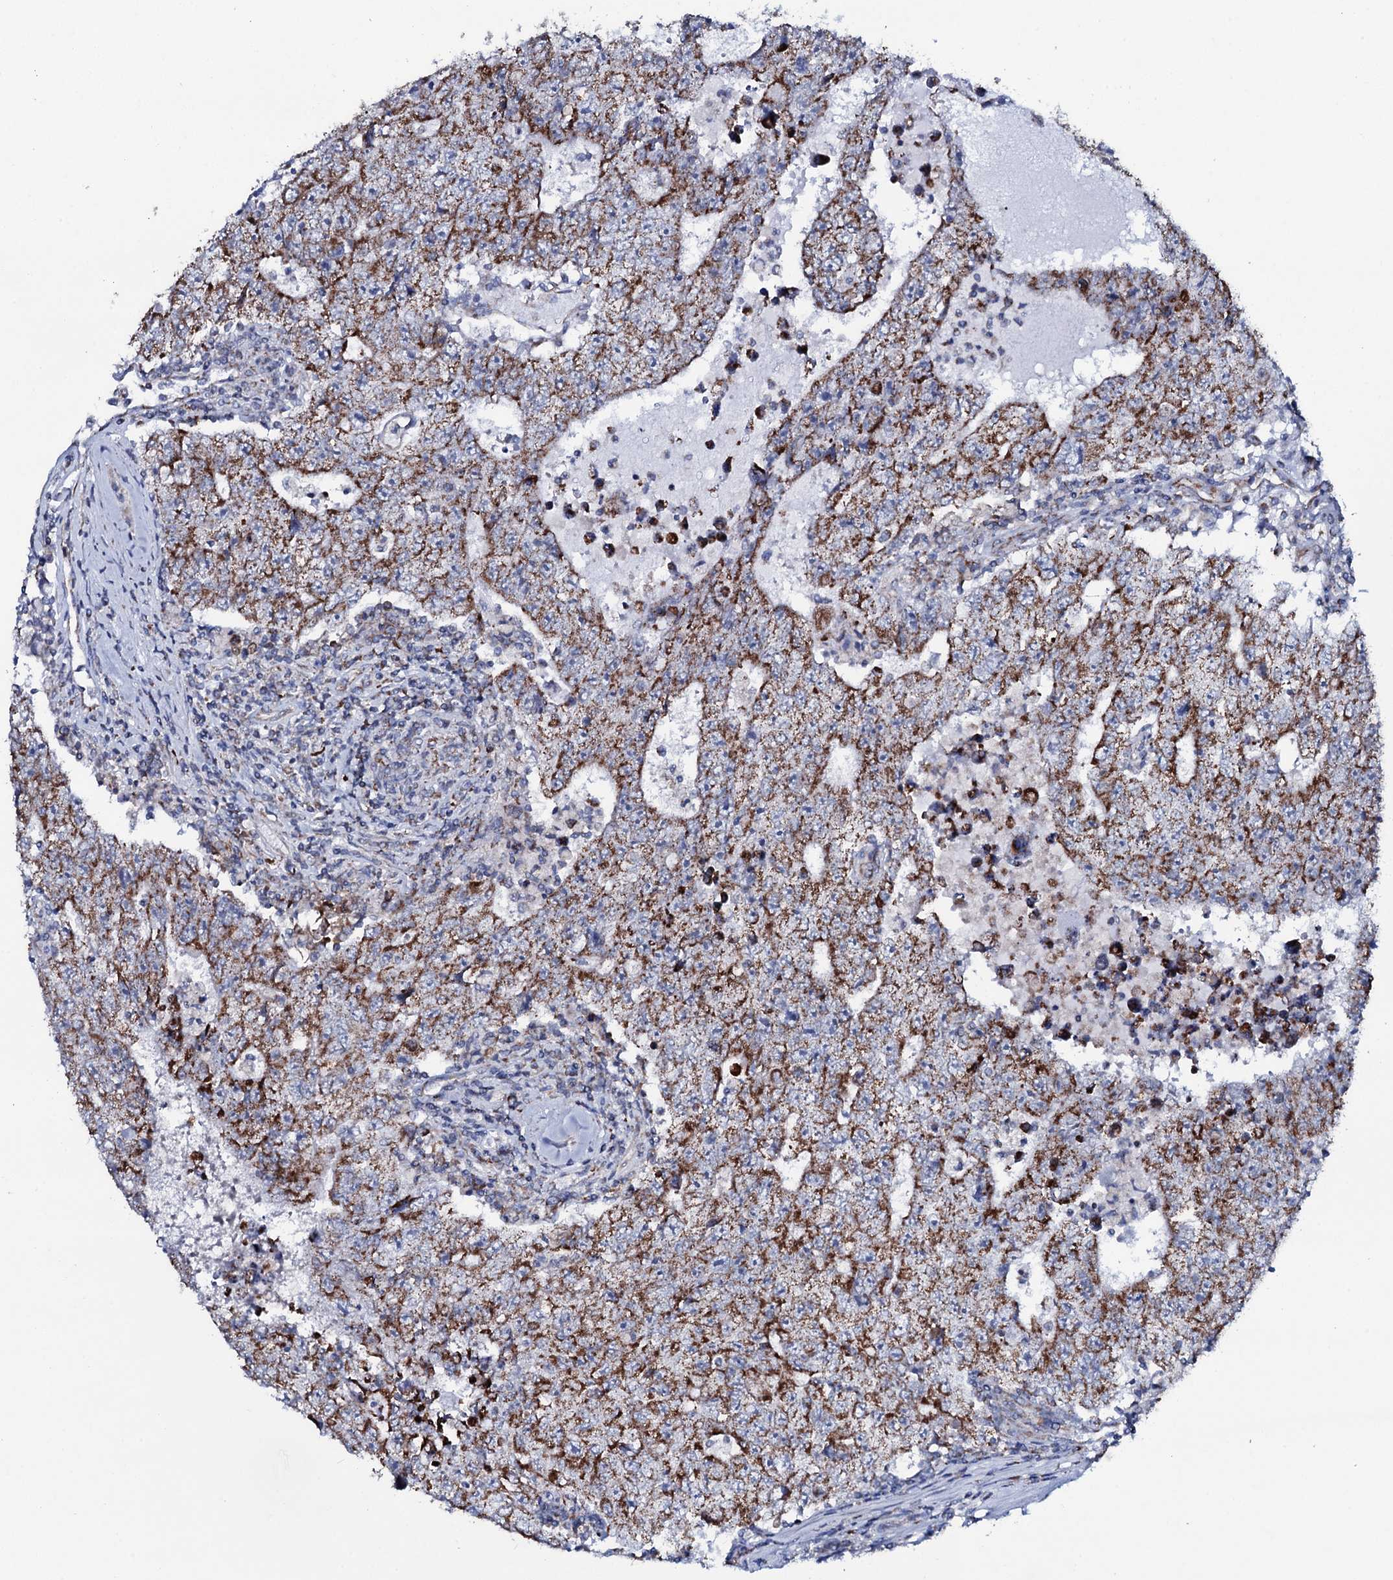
{"staining": {"intensity": "strong", "quantity": ">75%", "location": "cytoplasmic/membranous"}, "tissue": "testis cancer", "cell_type": "Tumor cells", "image_type": "cancer", "snomed": [{"axis": "morphology", "description": "Carcinoma, Embryonal, NOS"}, {"axis": "topography", "description": "Testis"}], "caption": "This is an image of immunohistochemistry staining of testis embryonal carcinoma, which shows strong positivity in the cytoplasmic/membranous of tumor cells.", "gene": "MRPS35", "patient": {"sex": "male", "age": 17}}